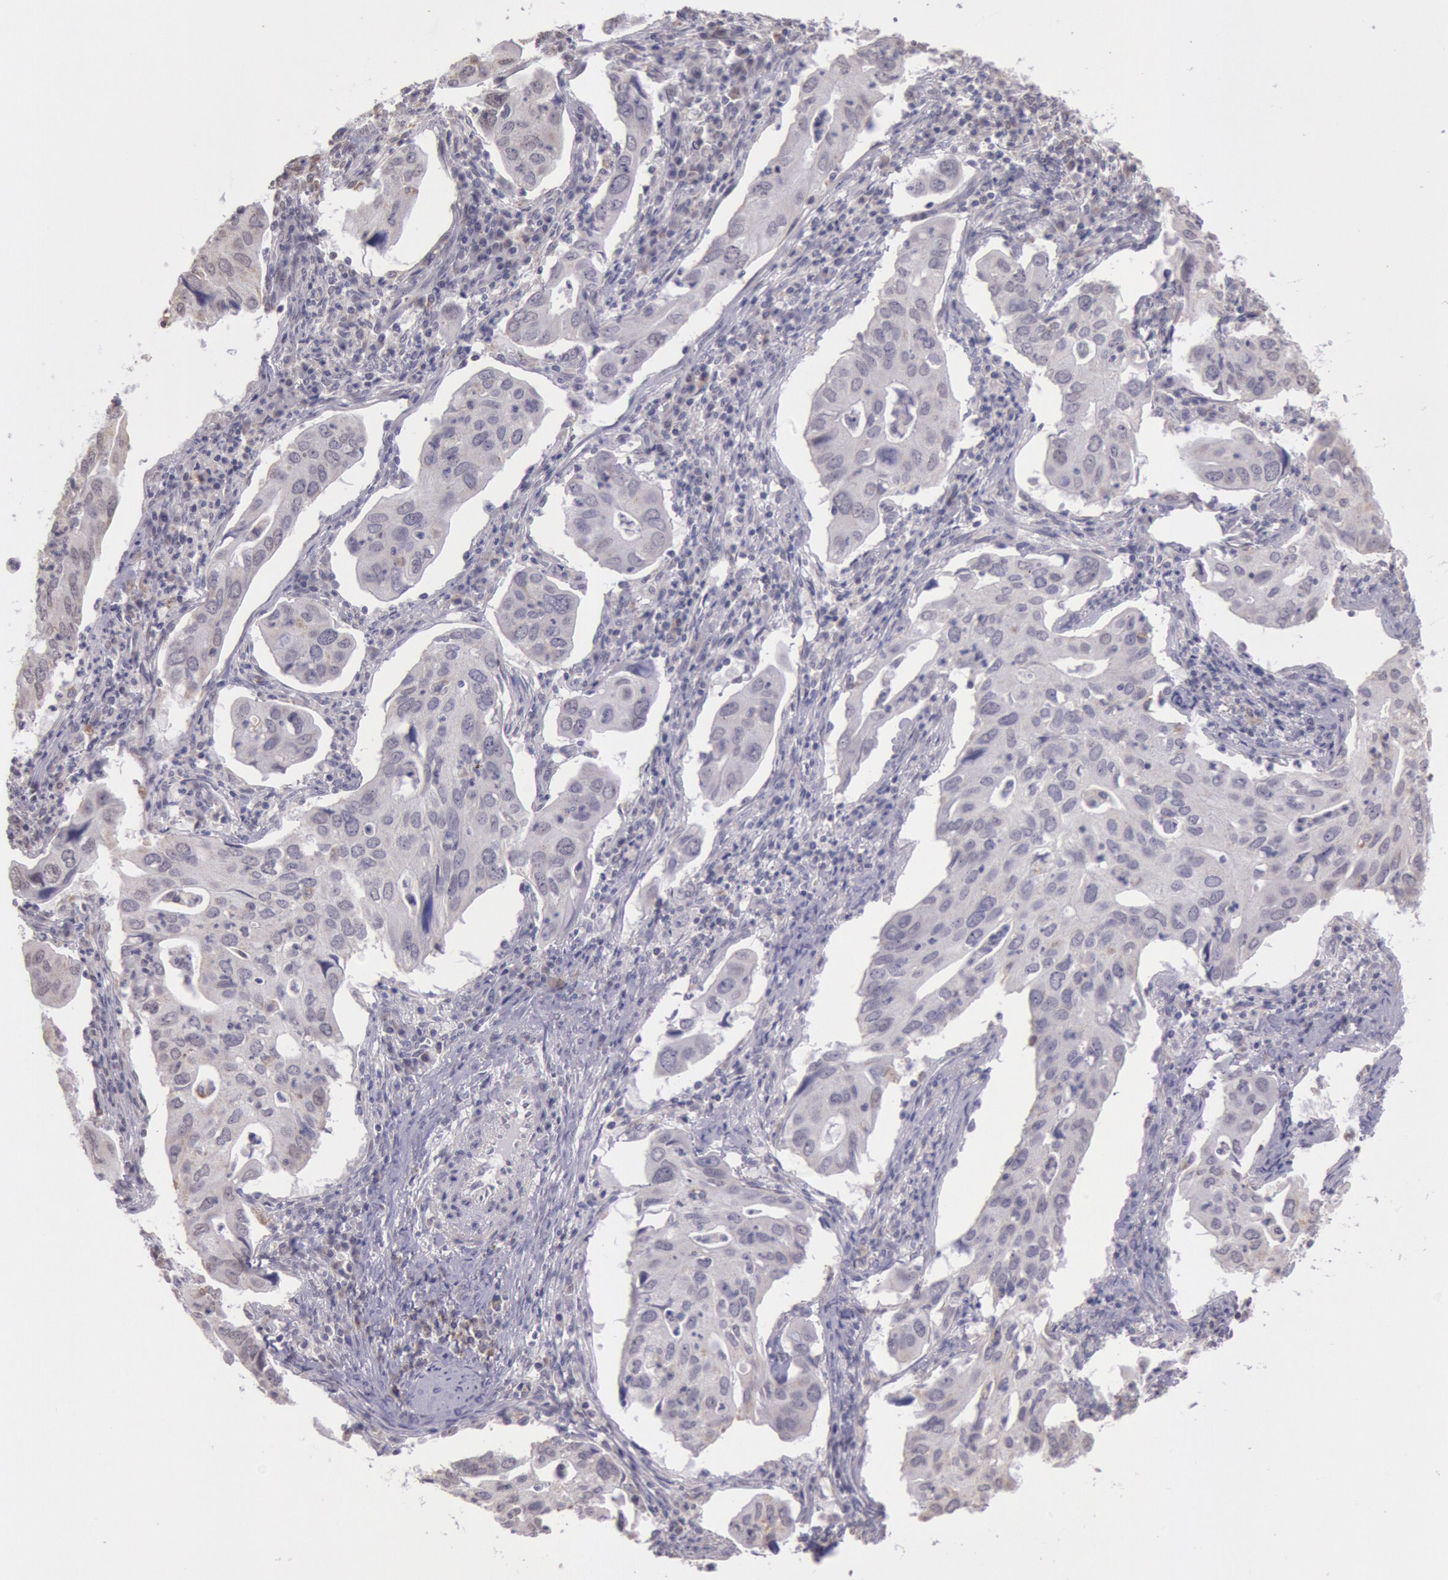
{"staining": {"intensity": "negative", "quantity": "none", "location": "none"}, "tissue": "lung cancer", "cell_type": "Tumor cells", "image_type": "cancer", "snomed": [{"axis": "morphology", "description": "Adenocarcinoma, NOS"}, {"axis": "topography", "description": "Lung"}], "caption": "IHC micrograph of human adenocarcinoma (lung) stained for a protein (brown), which demonstrates no staining in tumor cells. Brightfield microscopy of immunohistochemistry stained with DAB (brown) and hematoxylin (blue), captured at high magnification.", "gene": "FRMD6", "patient": {"sex": "male", "age": 48}}